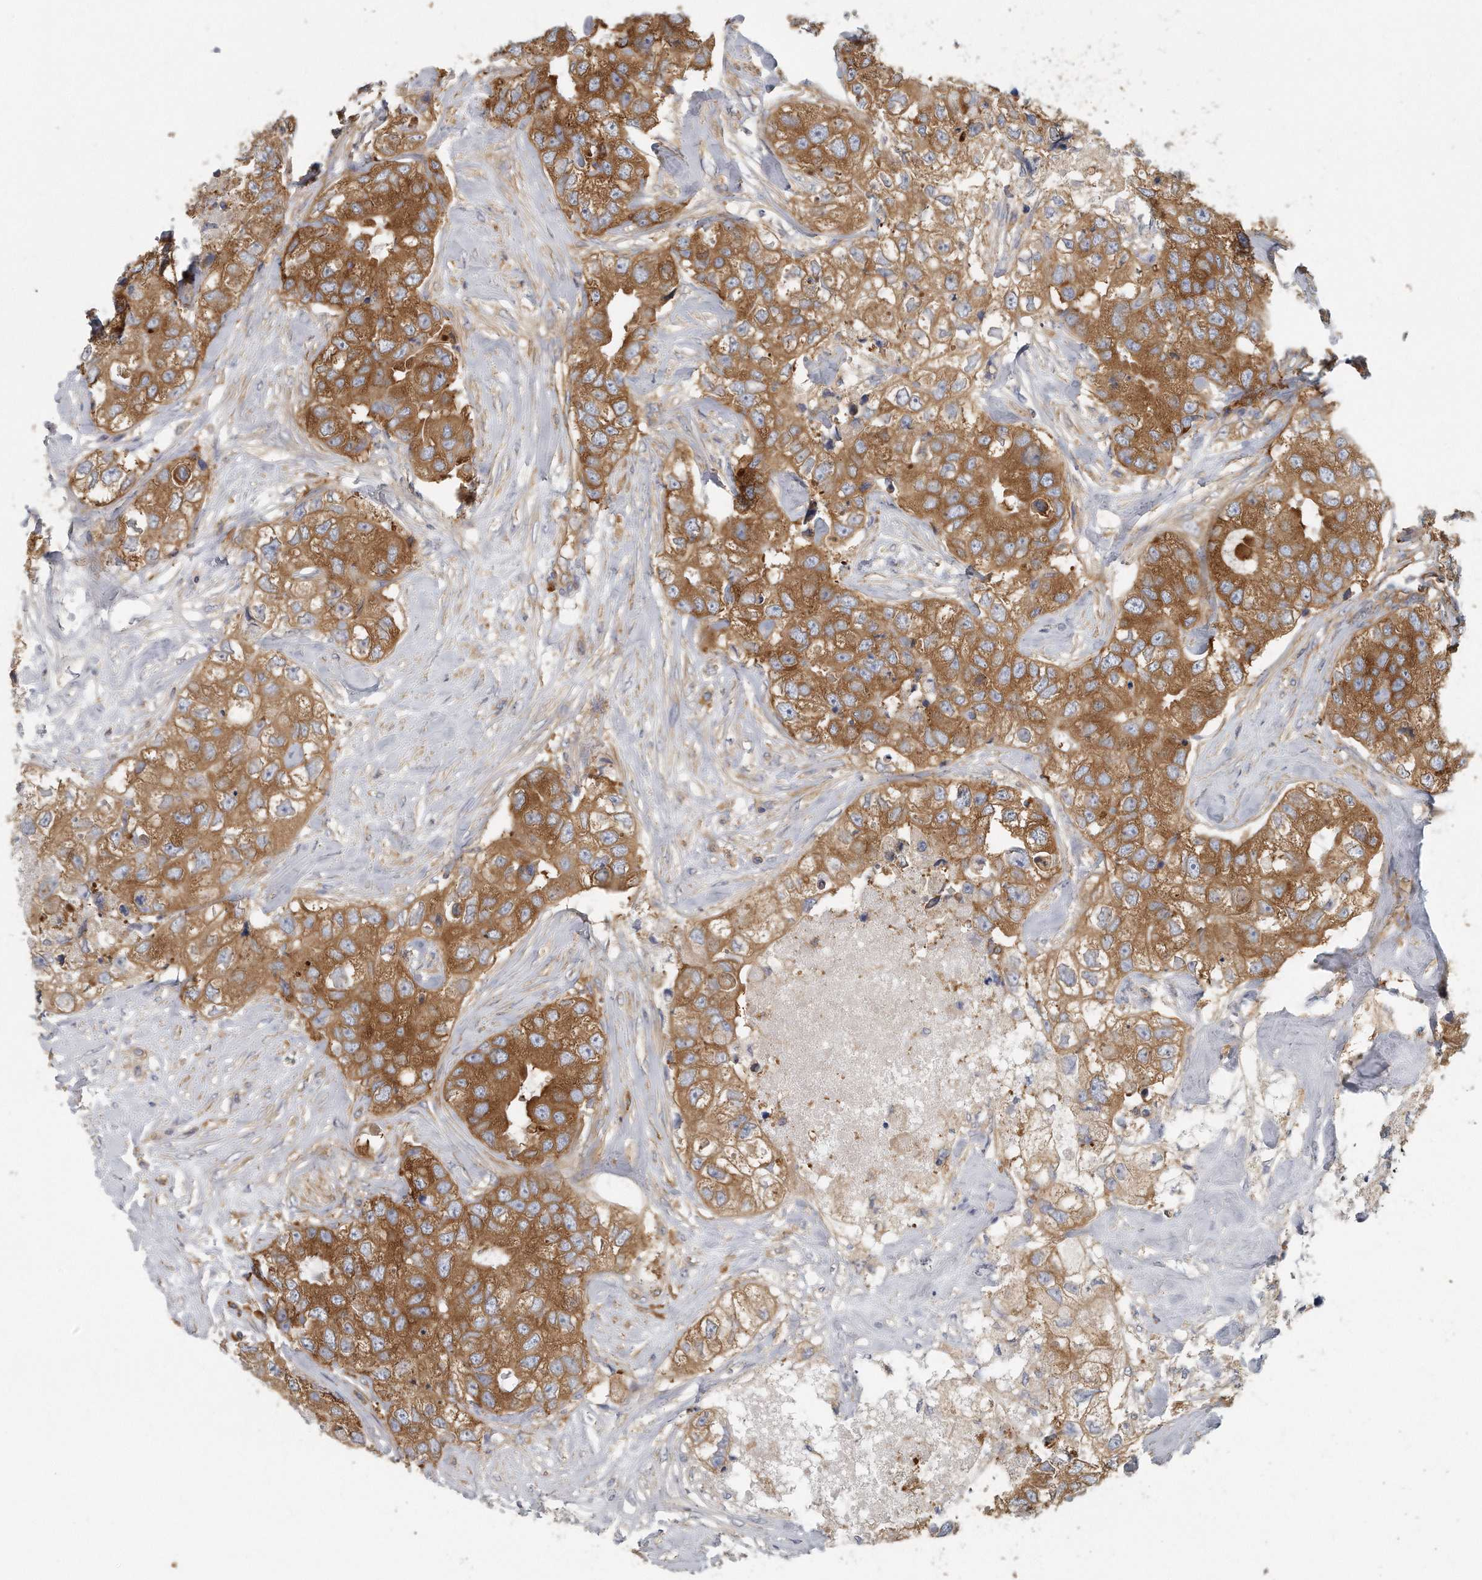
{"staining": {"intensity": "strong", "quantity": ">75%", "location": "cytoplasmic/membranous"}, "tissue": "breast cancer", "cell_type": "Tumor cells", "image_type": "cancer", "snomed": [{"axis": "morphology", "description": "Duct carcinoma"}, {"axis": "topography", "description": "Breast"}], "caption": "This is an image of immunohistochemistry staining of breast cancer, which shows strong expression in the cytoplasmic/membranous of tumor cells.", "gene": "EIF3I", "patient": {"sex": "female", "age": 62}}